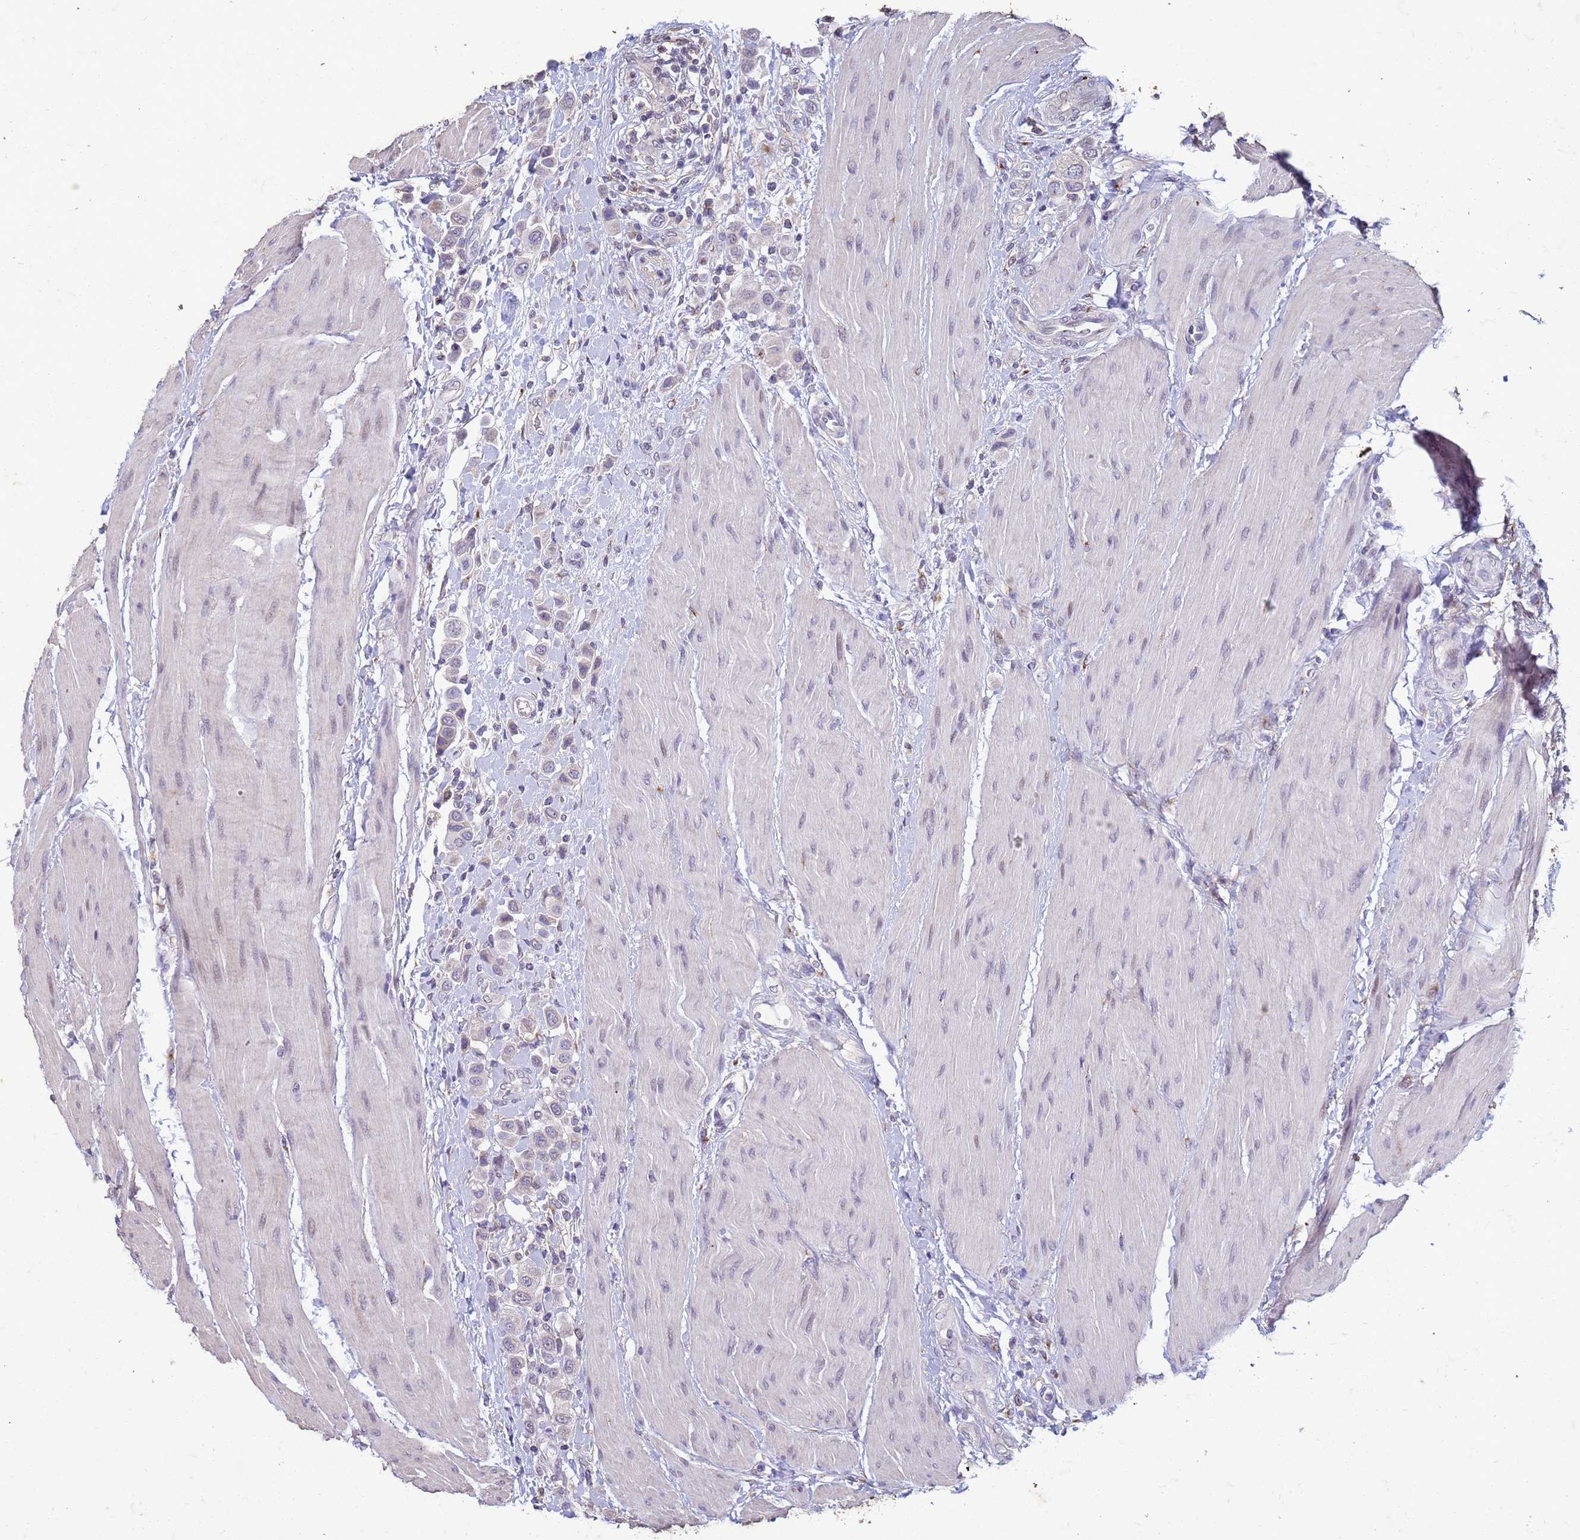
{"staining": {"intensity": "negative", "quantity": "none", "location": "none"}, "tissue": "urothelial cancer", "cell_type": "Tumor cells", "image_type": "cancer", "snomed": [{"axis": "morphology", "description": "Urothelial carcinoma, High grade"}, {"axis": "topography", "description": "Urinary bladder"}], "caption": "Immunohistochemical staining of urothelial carcinoma (high-grade) exhibits no significant expression in tumor cells.", "gene": "SLC25A15", "patient": {"sex": "male", "age": 50}}